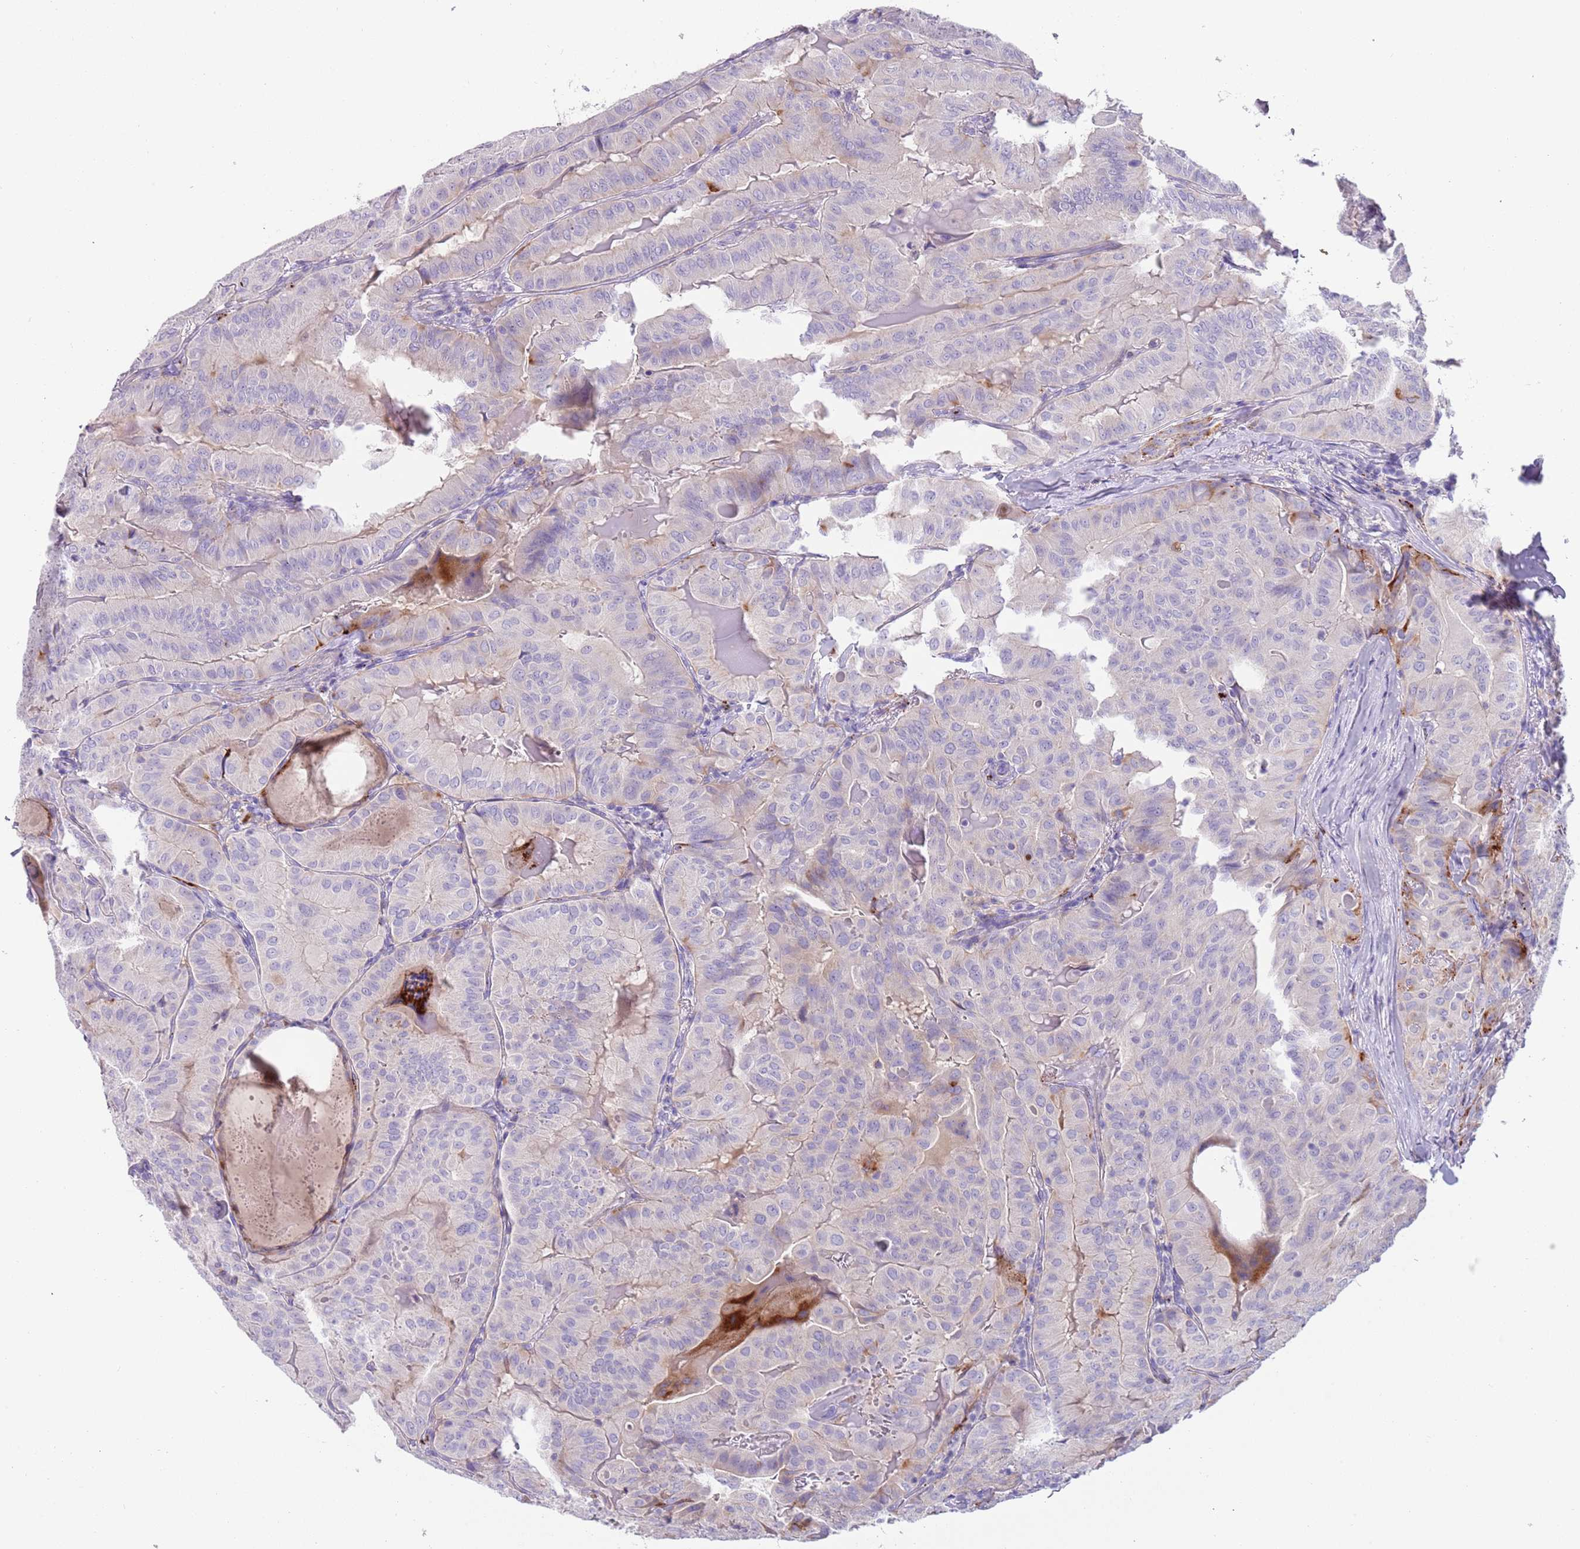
{"staining": {"intensity": "negative", "quantity": "none", "location": "none"}, "tissue": "thyroid cancer", "cell_type": "Tumor cells", "image_type": "cancer", "snomed": [{"axis": "morphology", "description": "Papillary adenocarcinoma, NOS"}, {"axis": "topography", "description": "Thyroid gland"}], "caption": "An image of human thyroid cancer is negative for staining in tumor cells. The staining is performed using DAB brown chromogen with nuclei counter-stained in using hematoxylin.", "gene": "LRRN3", "patient": {"sex": "female", "age": 68}}